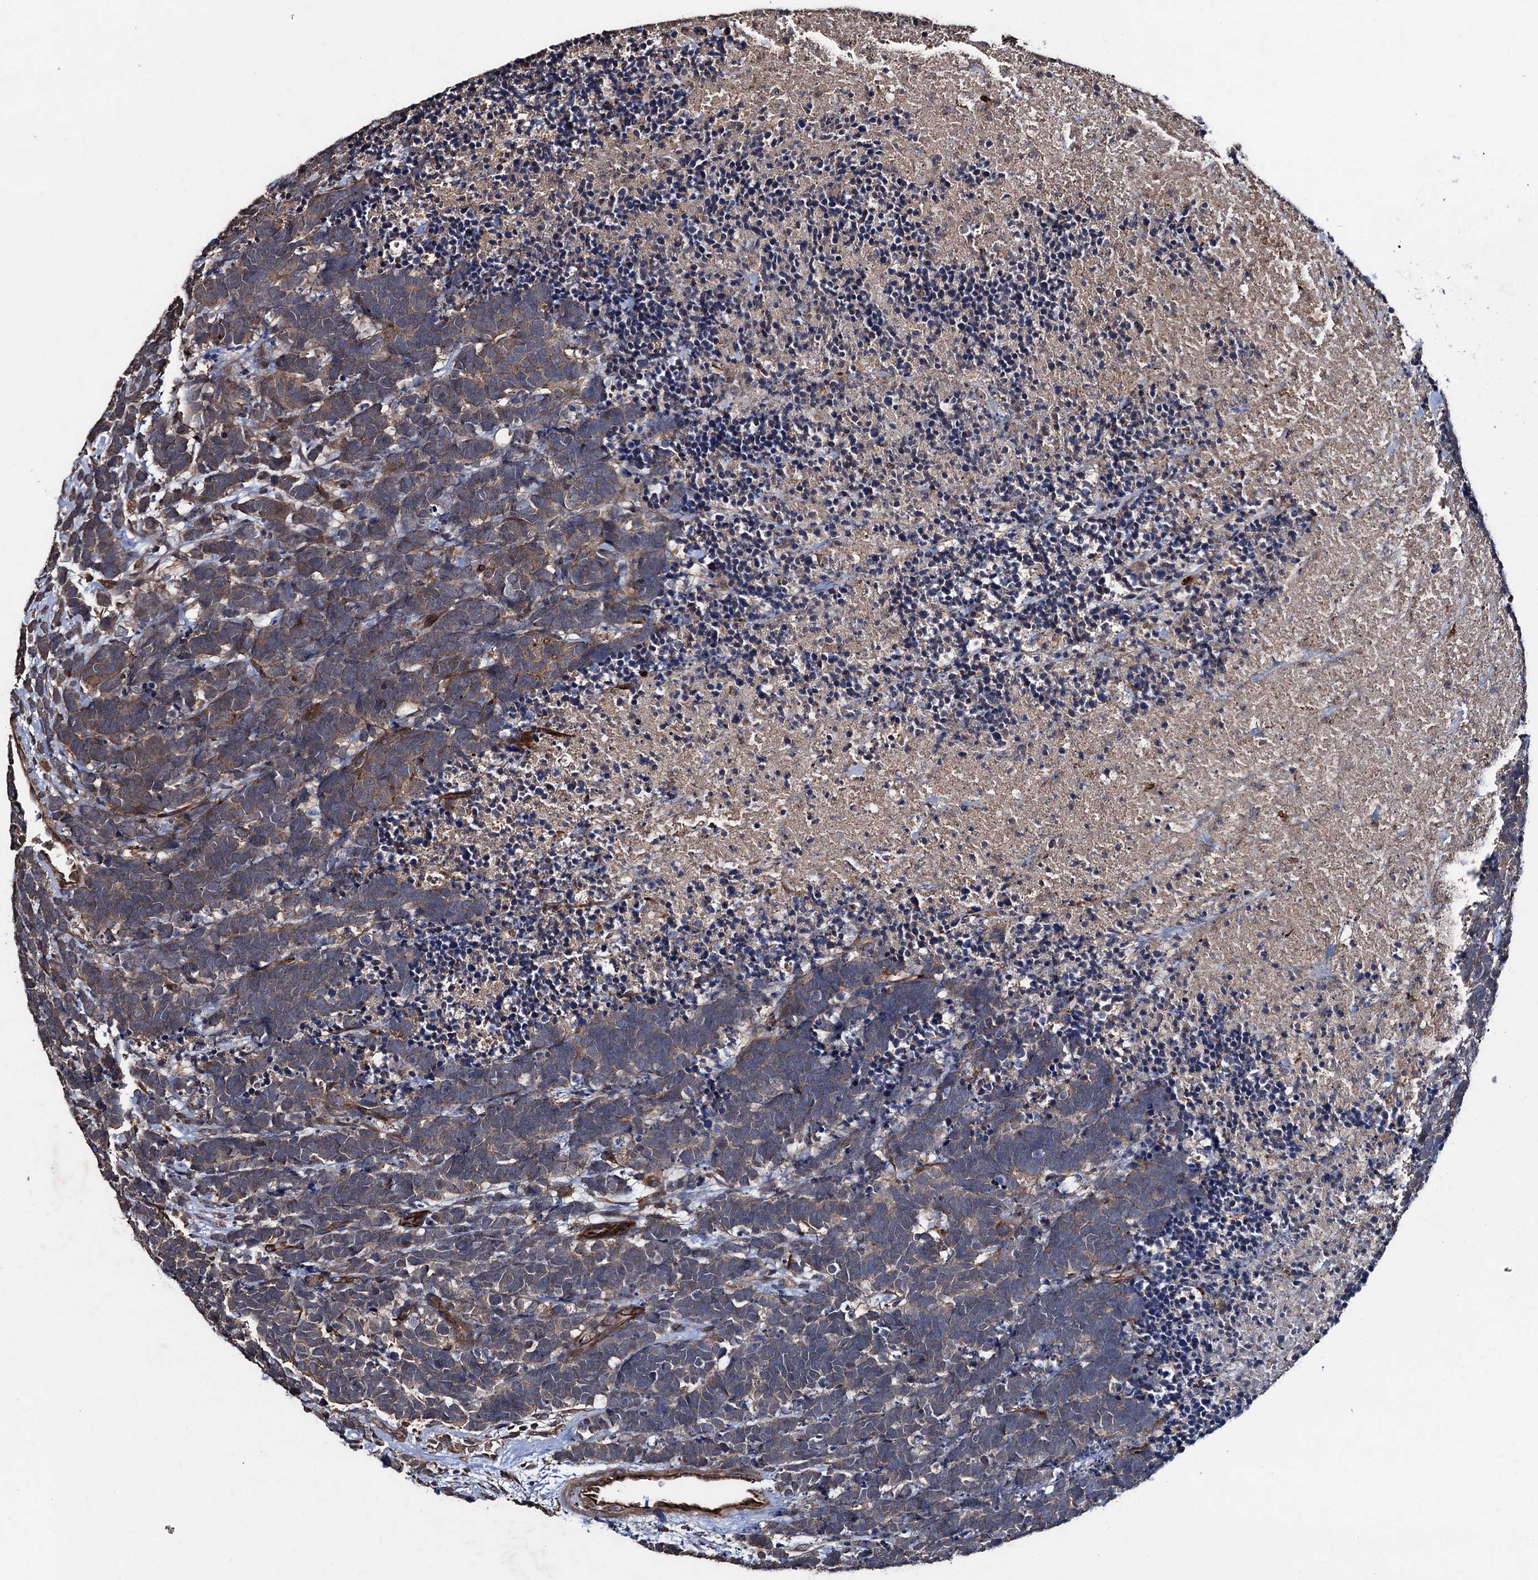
{"staining": {"intensity": "weak", "quantity": "25%-75%", "location": "cytoplasmic/membranous"}, "tissue": "carcinoid", "cell_type": "Tumor cells", "image_type": "cancer", "snomed": [{"axis": "morphology", "description": "Carcinoma, NOS"}, {"axis": "morphology", "description": "Carcinoid, malignant, NOS"}, {"axis": "topography", "description": "Urinary bladder"}], "caption": "IHC of malignant carcinoid demonstrates low levels of weak cytoplasmic/membranous positivity in about 25%-75% of tumor cells. The staining is performed using DAB (3,3'-diaminobenzidine) brown chromogen to label protein expression. The nuclei are counter-stained blue using hematoxylin.", "gene": "TXNDC11", "patient": {"sex": "male", "age": 57}}